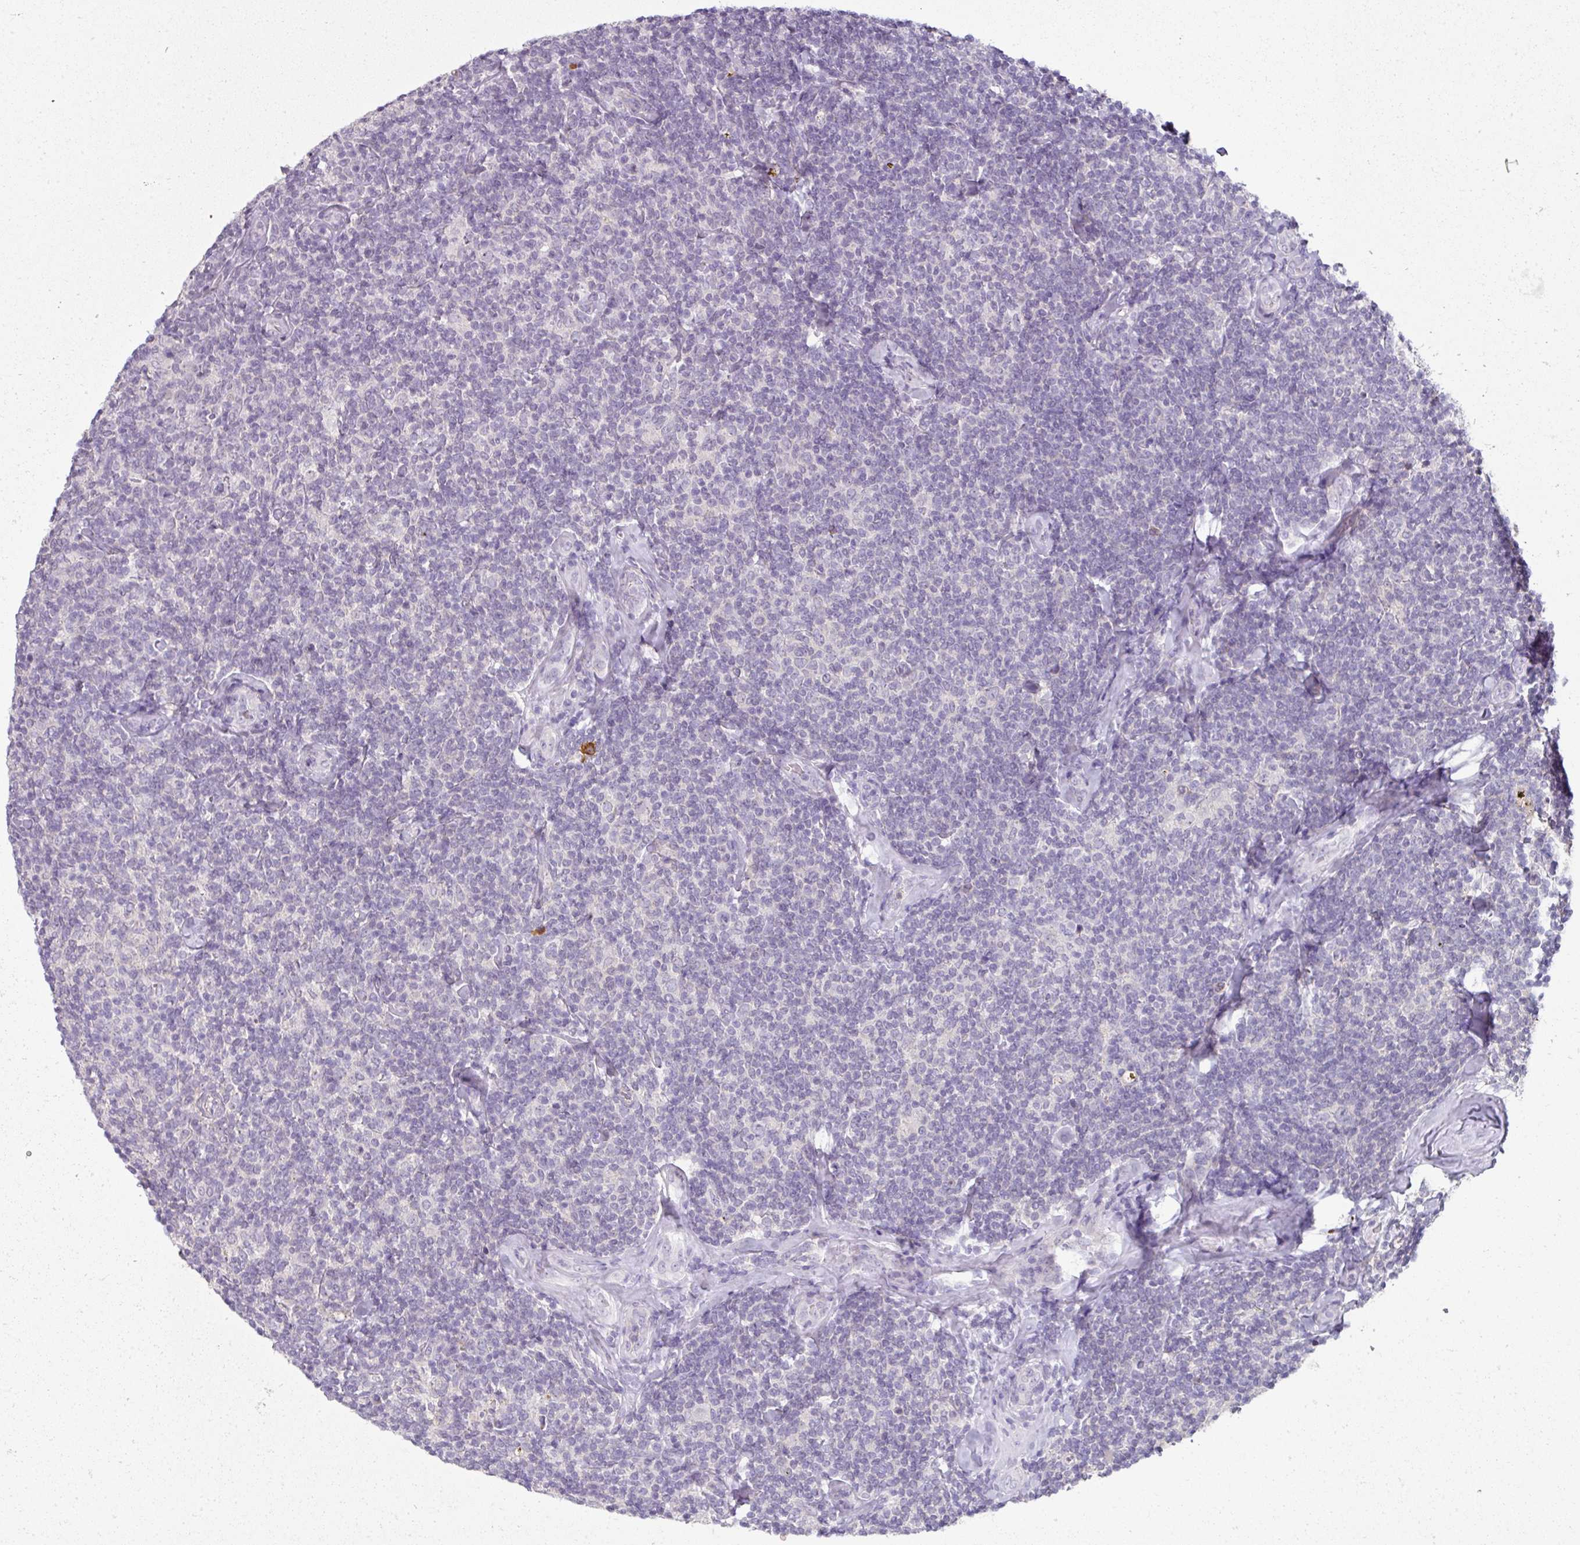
{"staining": {"intensity": "negative", "quantity": "none", "location": "none"}, "tissue": "lymphoma", "cell_type": "Tumor cells", "image_type": "cancer", "snomed": [{"axis": "morphology", "description": "Malignant lymphoma, non-Hodgkin's type, Low grade"}, {"axis": "topography", "description": "Lymph node"}], "caption": "Micrograph shows no significant protein positivity in tumor cells of low-grade malignant lymphoma, non-Hodgkin's type. (DAB (3,3'-diaminobenzidine) immunohistochemistry (IHC) with hematoxylin counter stain).", "gene": "FHAD1", "patient": {"sex": "female", "age": 56}}